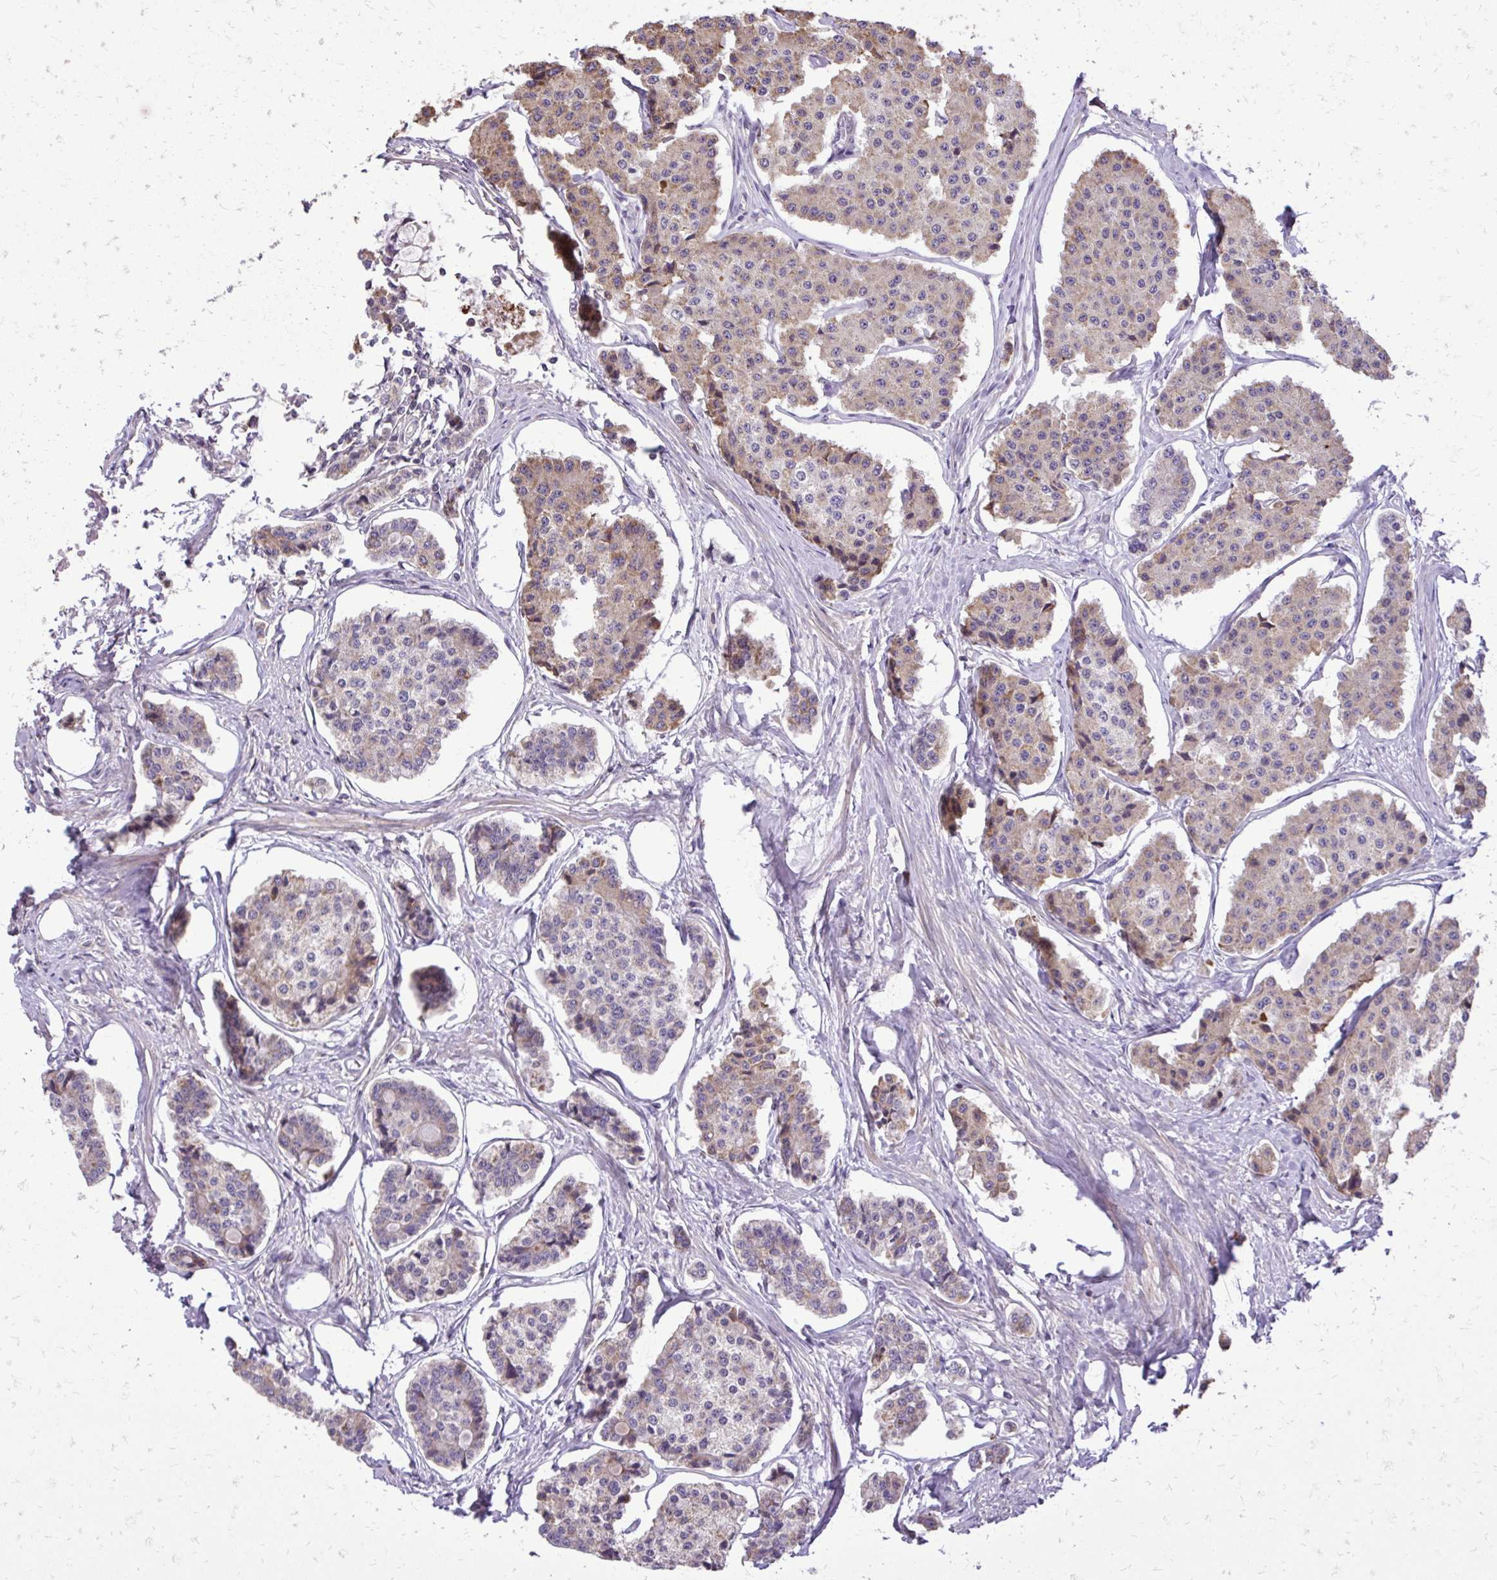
{"staining": {"intensity": "weak", "quantity": "<25%", "location": "cytoplasmic/membranous"}, "tissue": "carcinoid", "cell_type": "Tumor cells", "image_type": "cancer", "snomed": [{"axis": "morphology", "description": "Carcinoid, malignant, NOS"}, {"axis": "topography", "description": "Small intestine"}], "caption": "Human malignant carcinoid stained for a protein using IHC demonstrates no expression in tumor cells.", "gene": "ABCC3", "patient": {"sex": "female", "age": 65}}